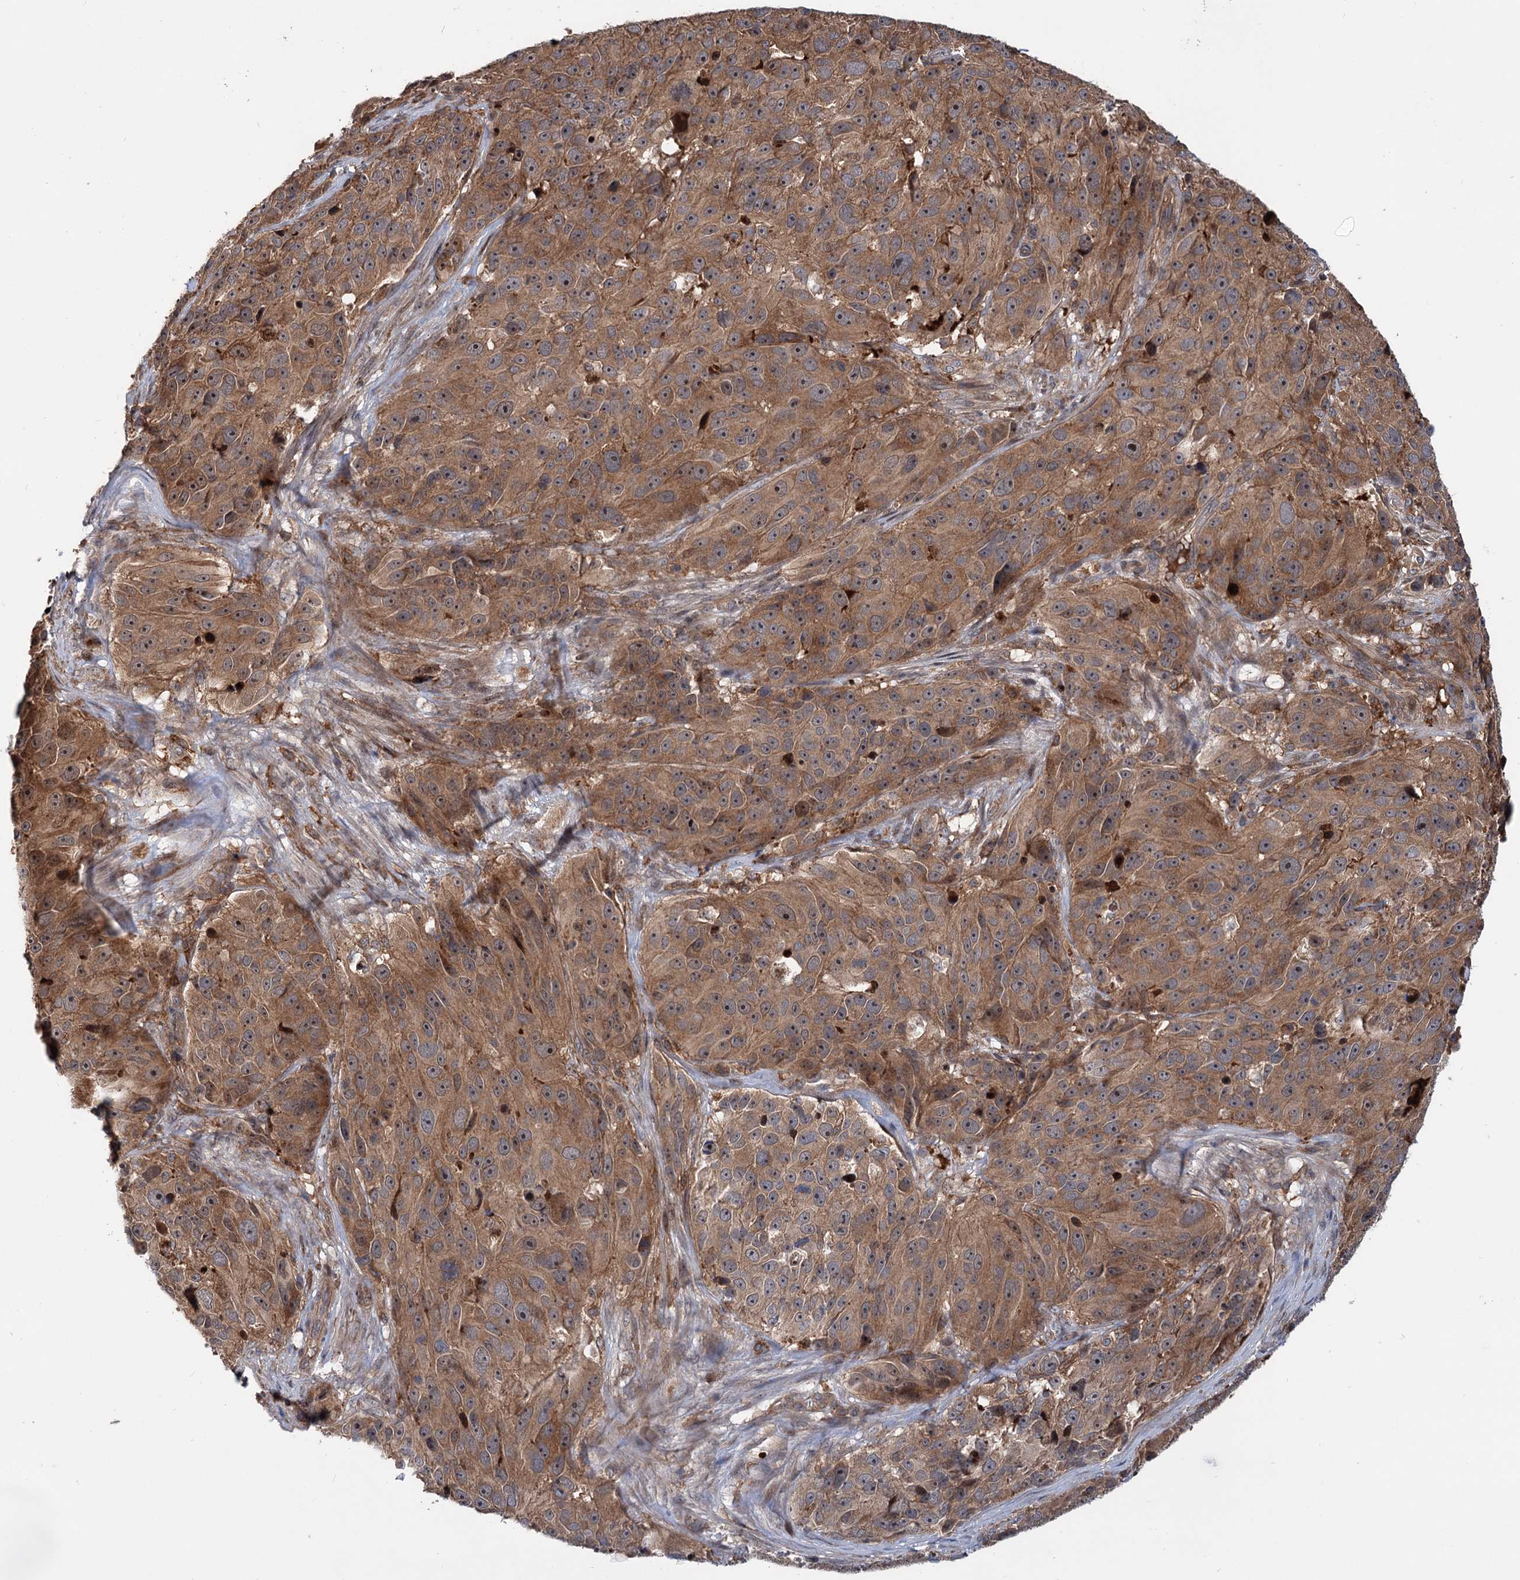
{"staining": {"intensity": "moderate", "quantity": ">75%", "location": "cytoplasmic/membranous,nuclear"}, "tissue": "melanoma", "cell_type": "Tumor cells", "image_type": "cancer", "snomed": [{"axis": "morphology", "description": "Malignant melanoma, NOS"}, {"axis": "topography", "description": "Skin"}], "caption": "High-magnification brightfield microscopy of malignant melanoma stained with DAB (brown) and counterstained with hematoxylin (blue). tumor cells exhibit moderate cytoplasmic/membranous and nuclear positivity is present in about>75% of cells. The staining was performed using DAB to visualize the protein expression in brown, while the nuclei were stained in blue with hematoxylin (Magnification: 20x).", "gene": "RNF111", "patient": {"sex": "male", "age": 84}}